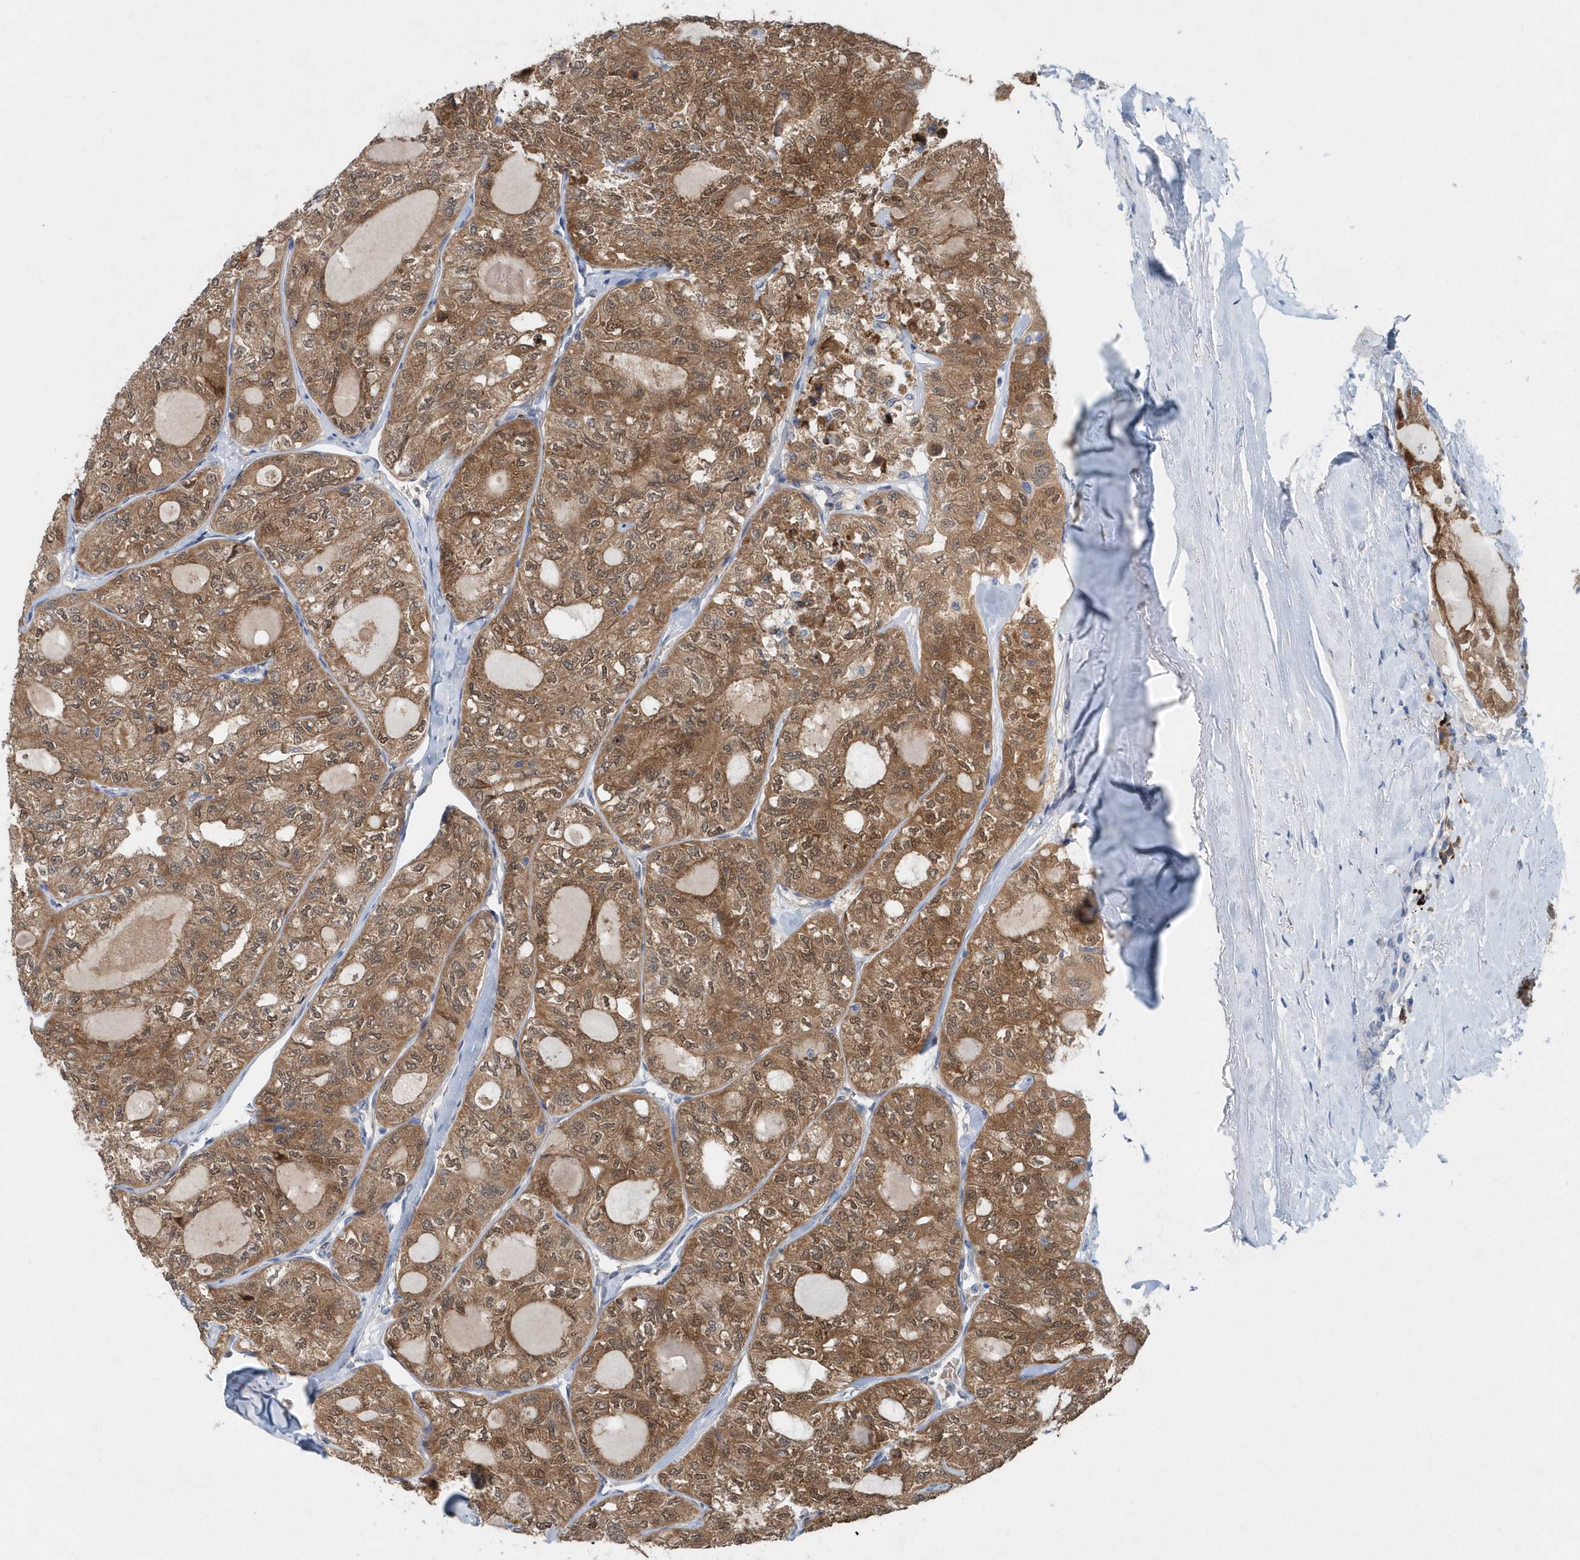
{"staining": {"intensity": "moderate", "quantity": ">75%", "location": "cytoplasmic/membranous"}, "tissue": "thyroid cancer", "cell_type": "Tumor cells", "image_type": "cancer", "snomed": [{"axis": "morphology", "description": "Follicular adenoma carcinoma, NOS"}, {"axis": "topography", "description": "Thyroid gland"}], "caption": "A high-resolution image shows immunohistochemistry (IHC) staining of thyroid follicular adenoma carcinoma, which exhibits moderate cytoplasmic/membranous staining in about >75% of tumor cells. Nuclei are stained in blue.", "gene": "PFN2", "patient": {"sex": "male", "age": 75}}